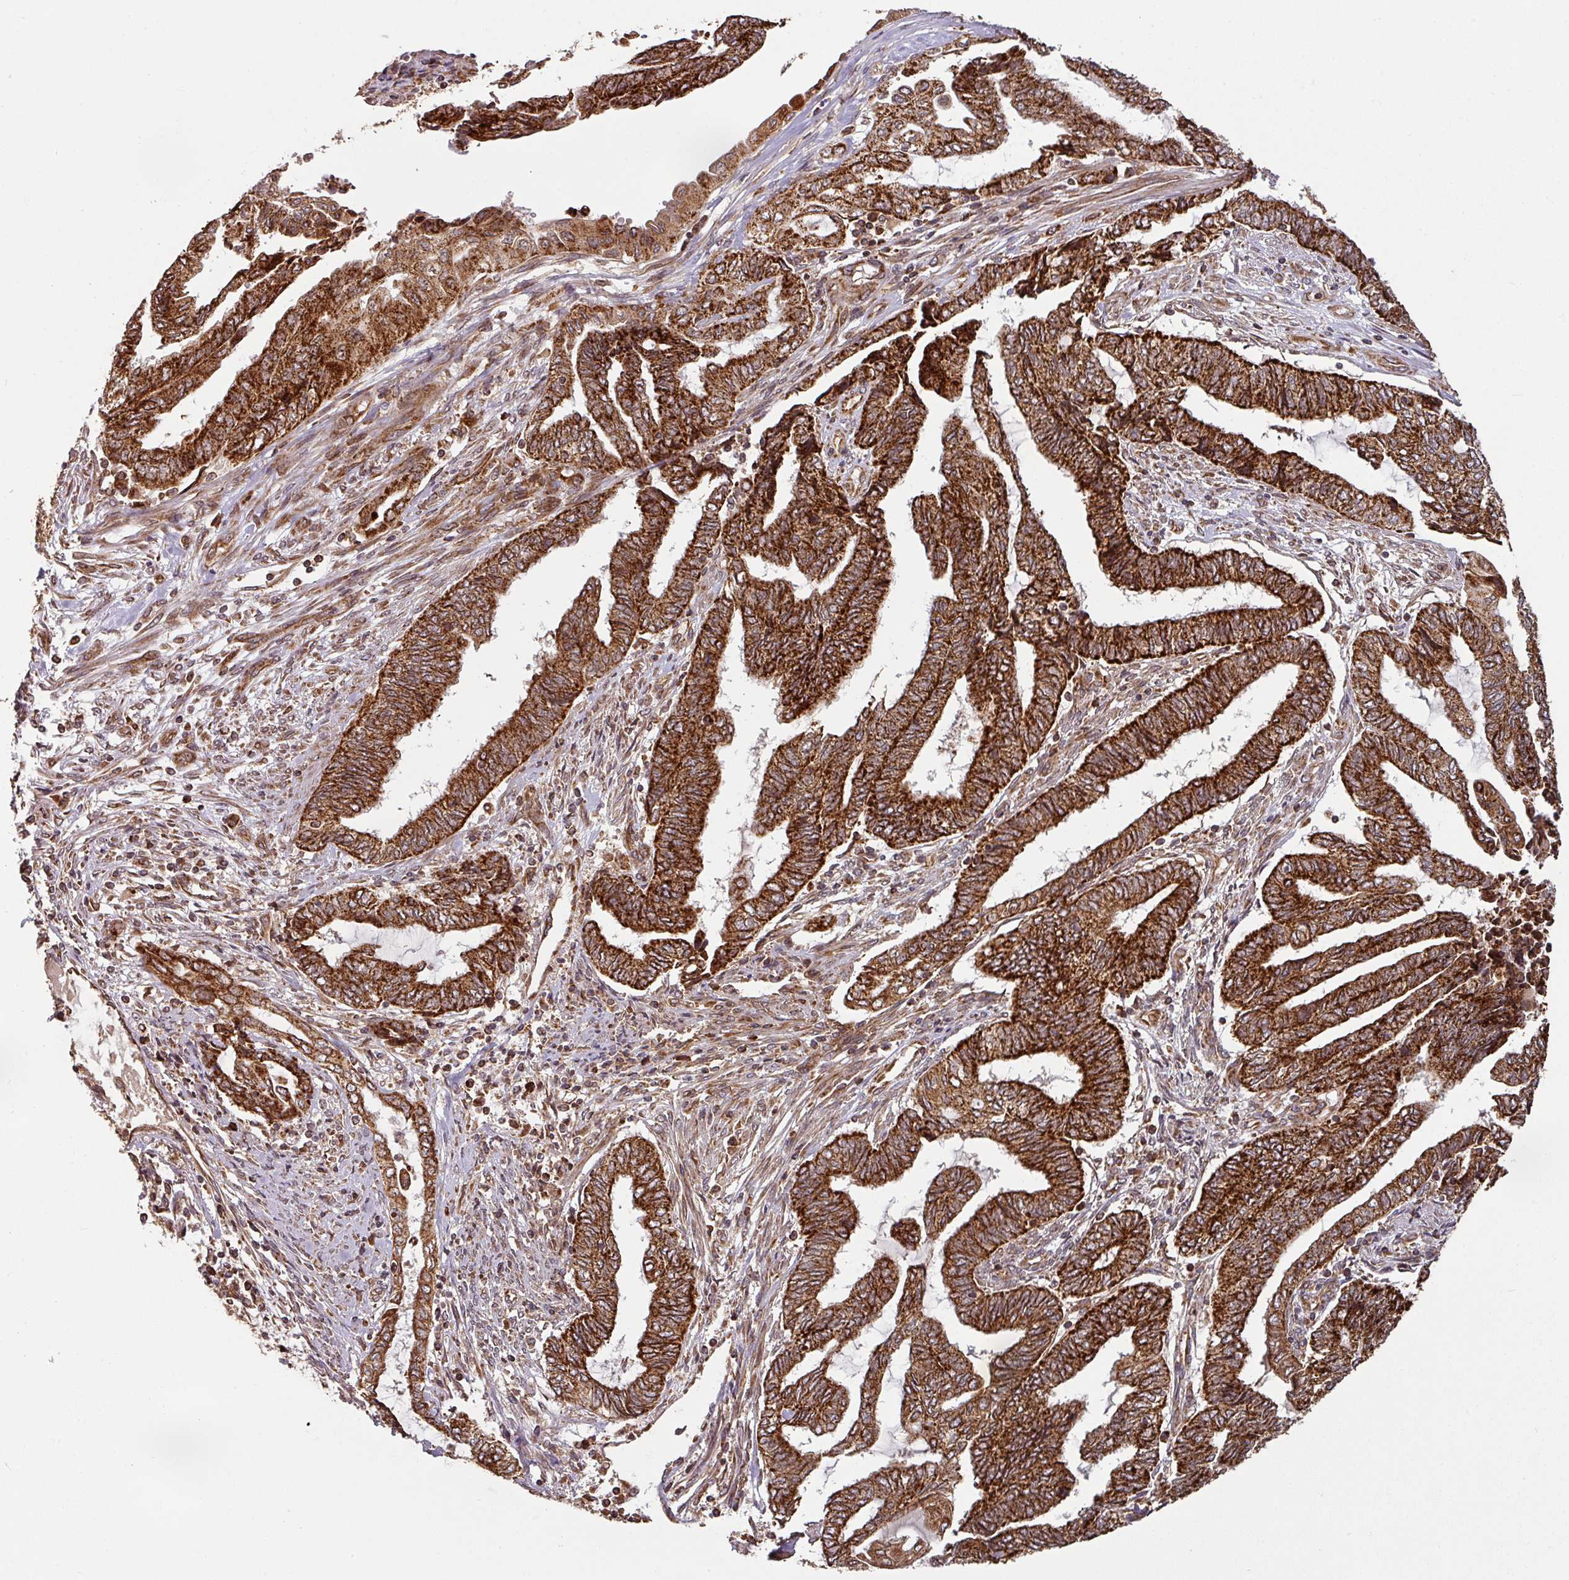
{"staining": {"intensity": "strong", "quantity": ">75%", "location": "cytoplasmic/membranous"}, "tissue": "endometrial cancer", "cell_type": "Tumor cells", "image_type": "cancer", "snomed": [{"axis": "morphology", "description": "Adenocarcinoma, NOS"}, {"axis": "topography", "description": "Uterus"}, {"axis": "topography", "description": "Endometrium"}], "caption": "Tumor cells exhibit high levels of strong cytoplasmic/membranous expression in approximately >75% of cells in human adenocarcinoma (endometrial).", "gene": "TRAP1", "patient": {"sex": "female", "age": 70}}